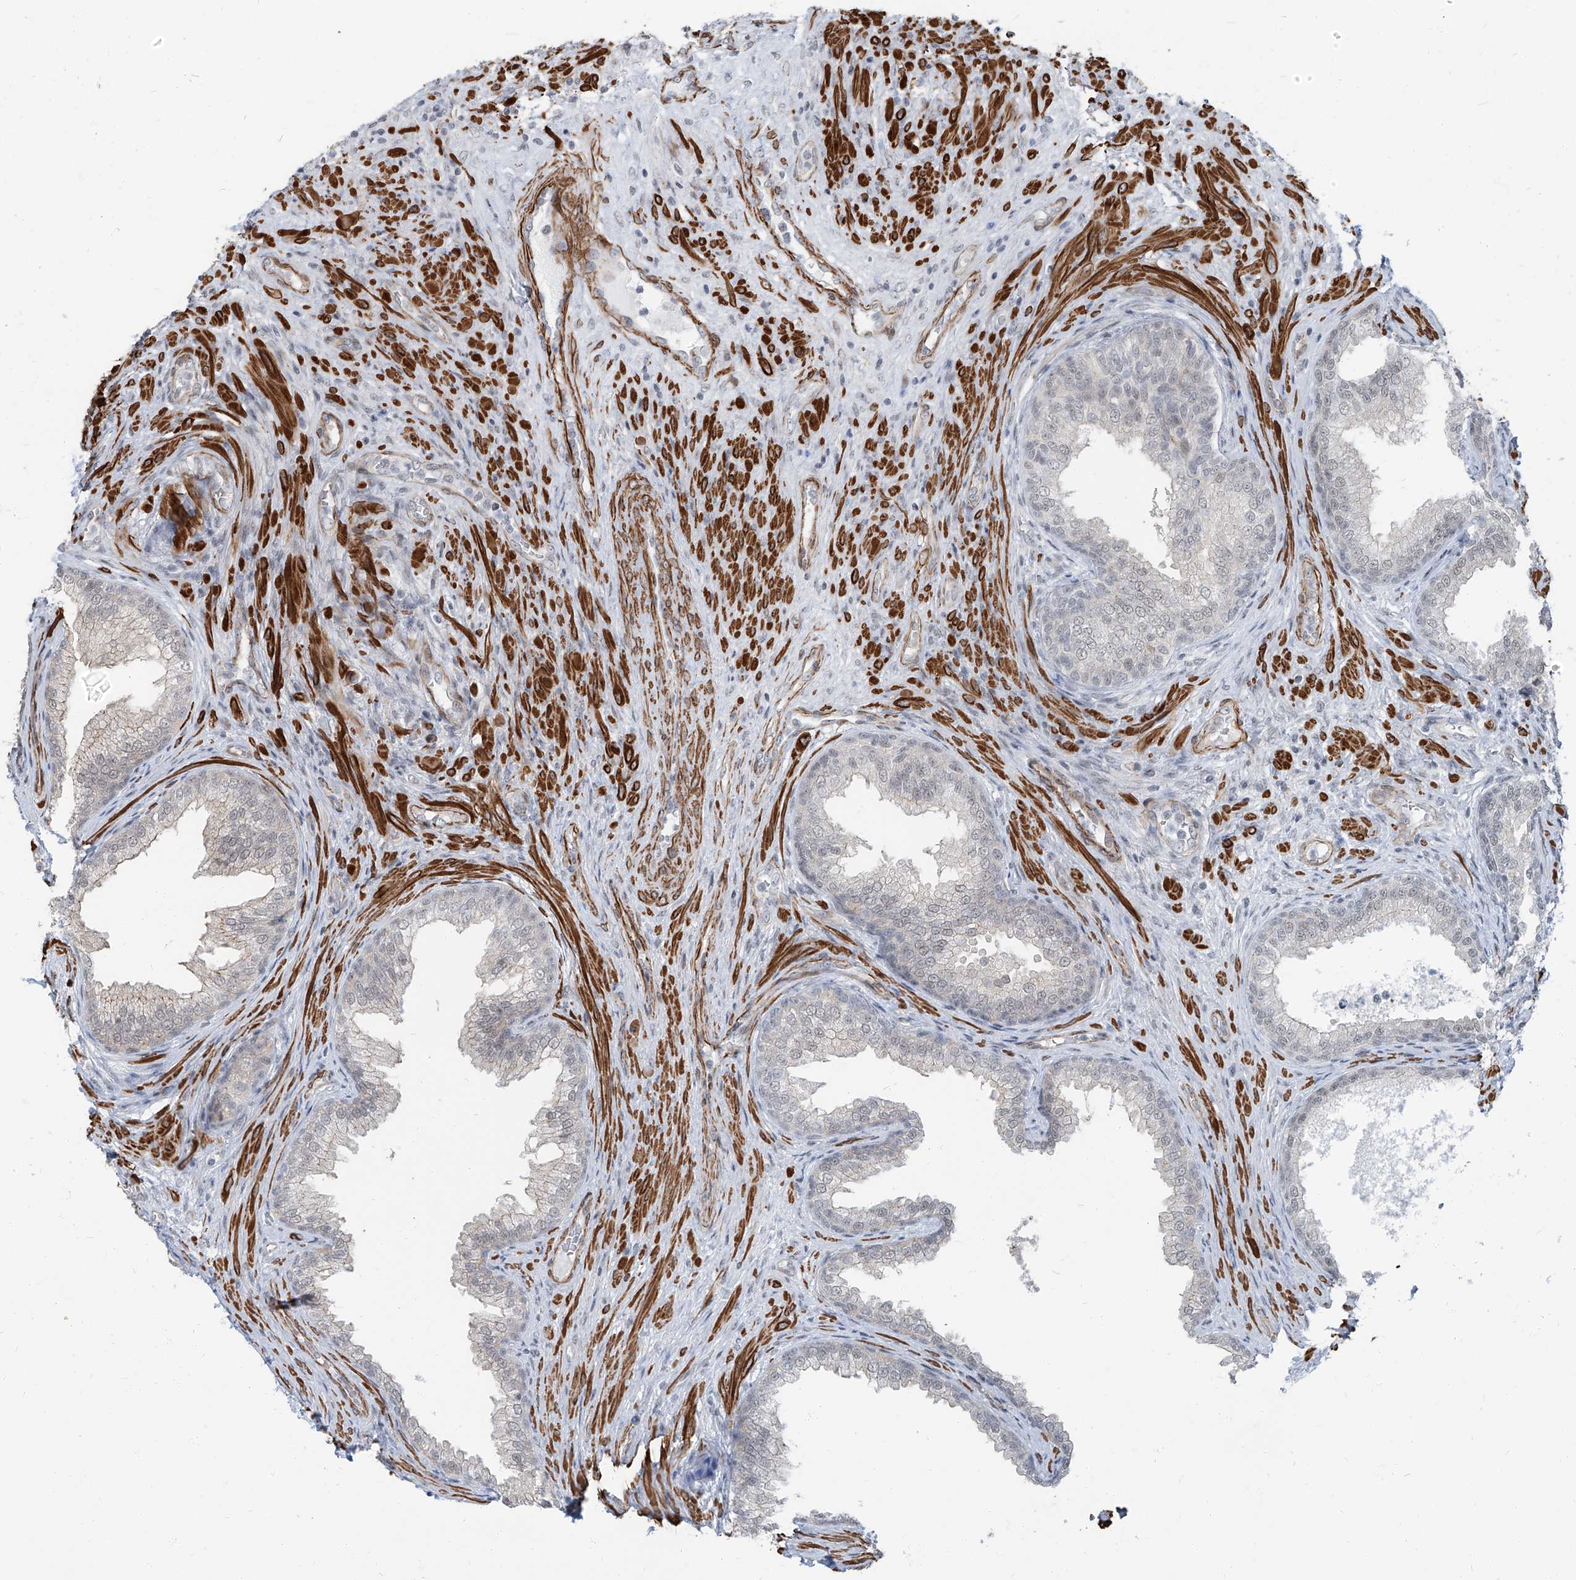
{"staining": {"intensity": "weak", "quantity": "<25%", "location": "cytoplasmic/membranous"}, "tissue": "prostate", "cell_type": "Glandular cells", "image_type": "normal", "snomed": [{"axis": "morphology", "description": "Normal tissue, NOS"}, {"axis": "topography", "description": "Prostate"}], "caption": "Human prostate stained for a protein using immunohistochemistry (IHC) reveals no positivity in glandular cells.", "gene": "TXLNB", "patient": {"sex": "male", "age": 76}}